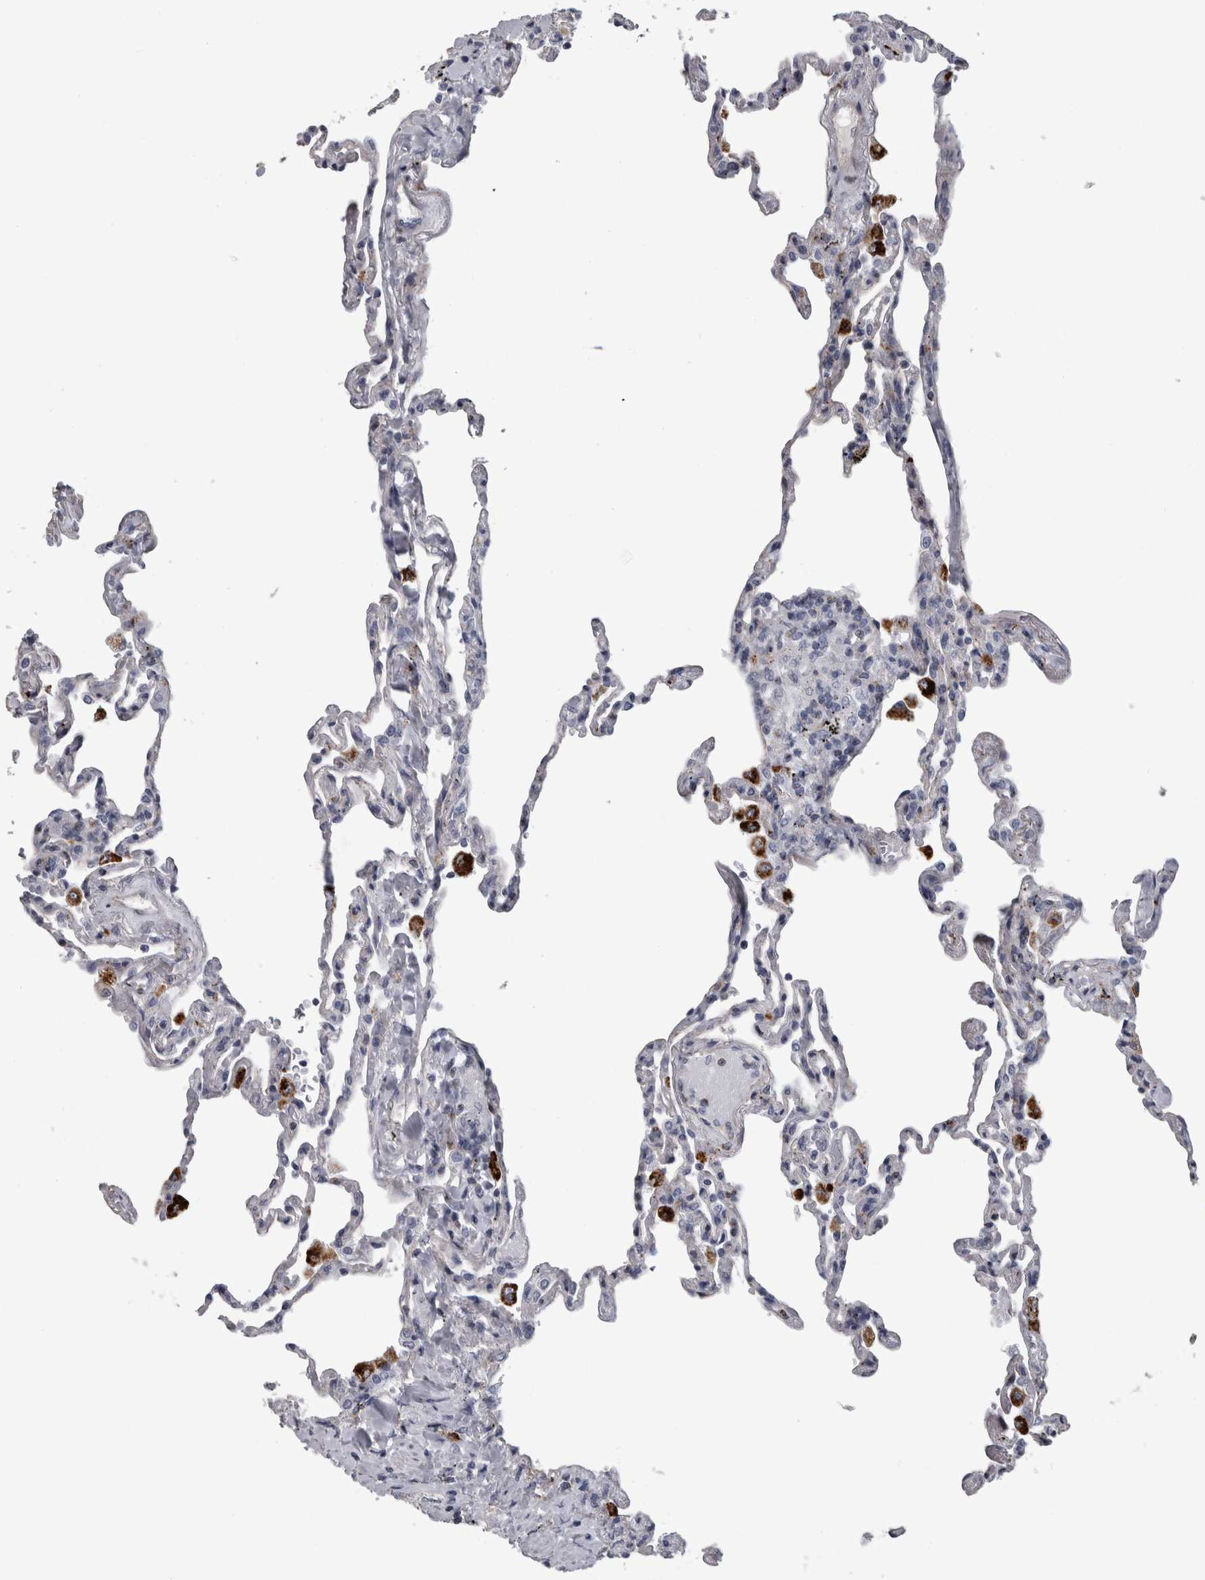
{"staining": {"intensity": "negative", "quantity": "none", "location": "none"}, "tissue": "lung", "cell_type": "Alveolar cells", "image_type": "normal", "snomed": [{"axis": "morphology", "description": "Normal tissue, NOS"}, {"axis": "topography", "description": "Lung"}], "caption": "Histopathology image shows no protein positivity in alveolar cells of normal lung.", "gene": "DPP7", "patient": {"sex": "male", "age": 59}}